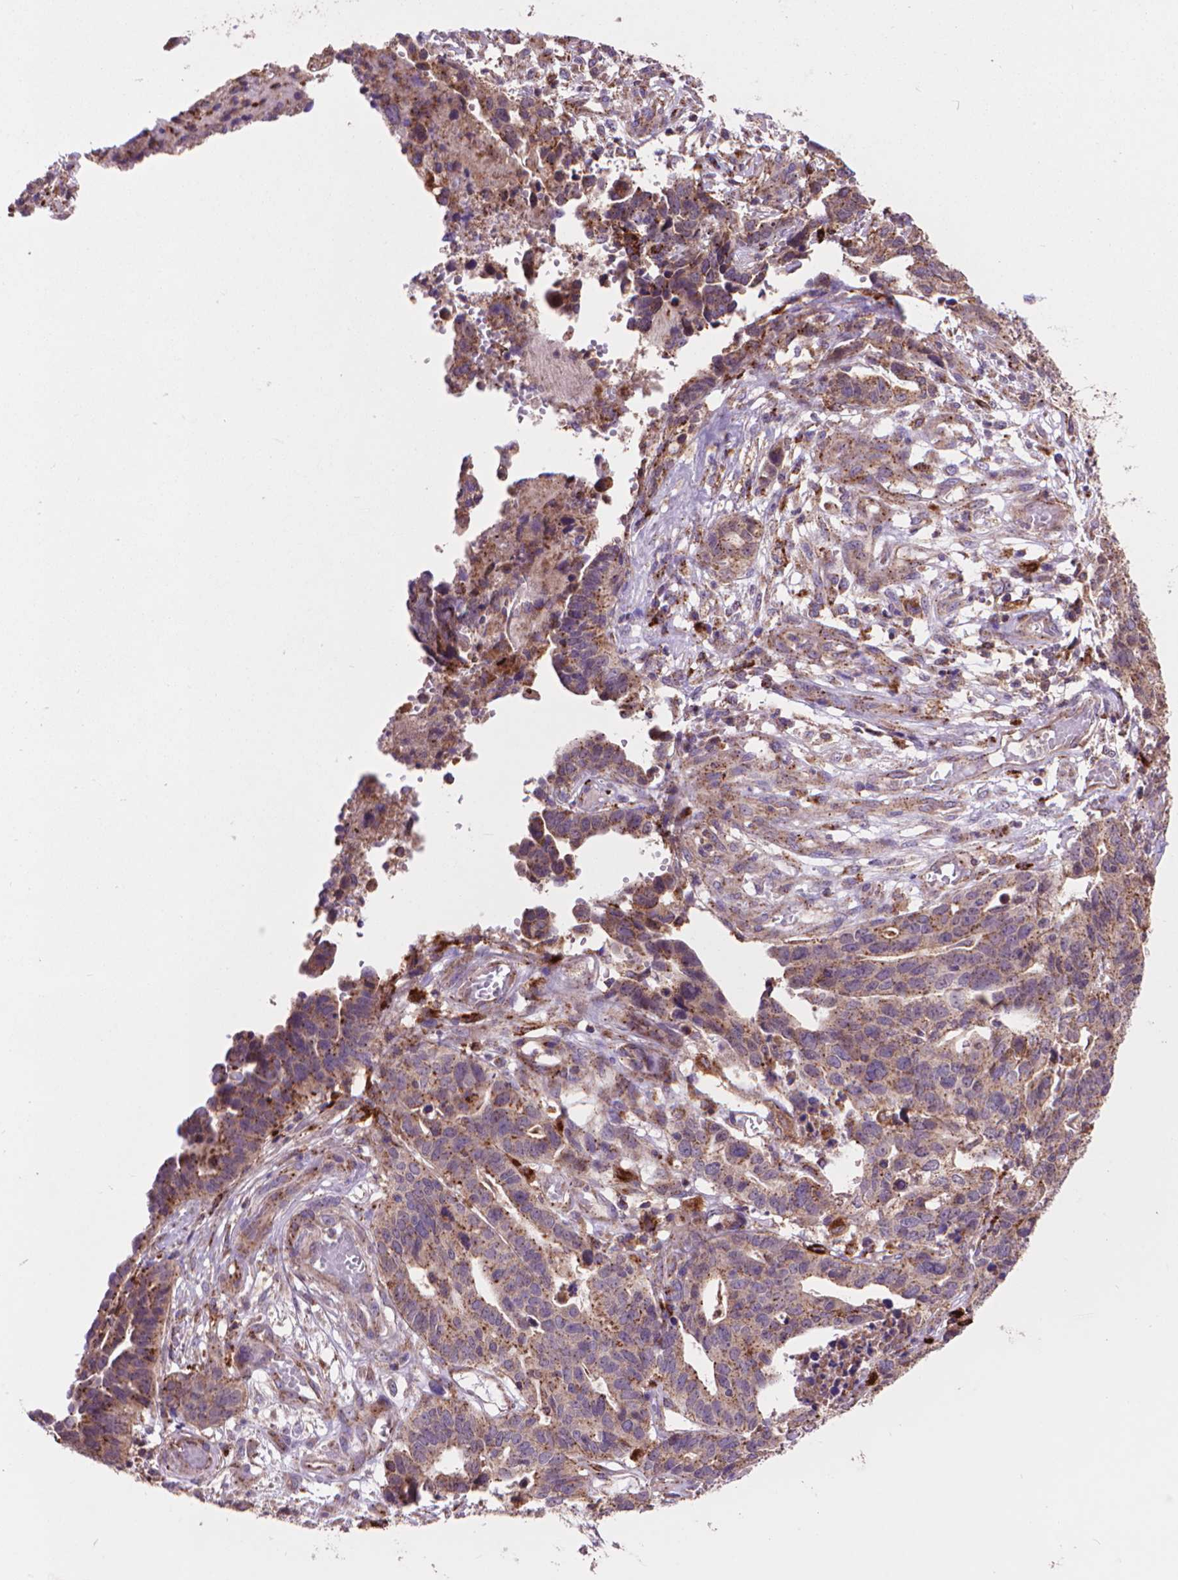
{"staining": {"intensity": "moderate", "quantity": ">75%", "location": "cytoplasmic/membranous"}, "tissue": "stomach cancer", "cell_type": "Tumor cells", "image_type": "cancer", "snomed": [{"axis": "morphology", "description": "Adenocarcinoma, NOS"}, {"axis": "topography", "description": "Stomach, upper"}], "caption": "Tumor cells display medium levels of moderate cytoplasmic/membranous staining in about >75% of cells in stomach cancer.", "gene": "GLB1", "patient": {"sex": "female", "age": 67}}